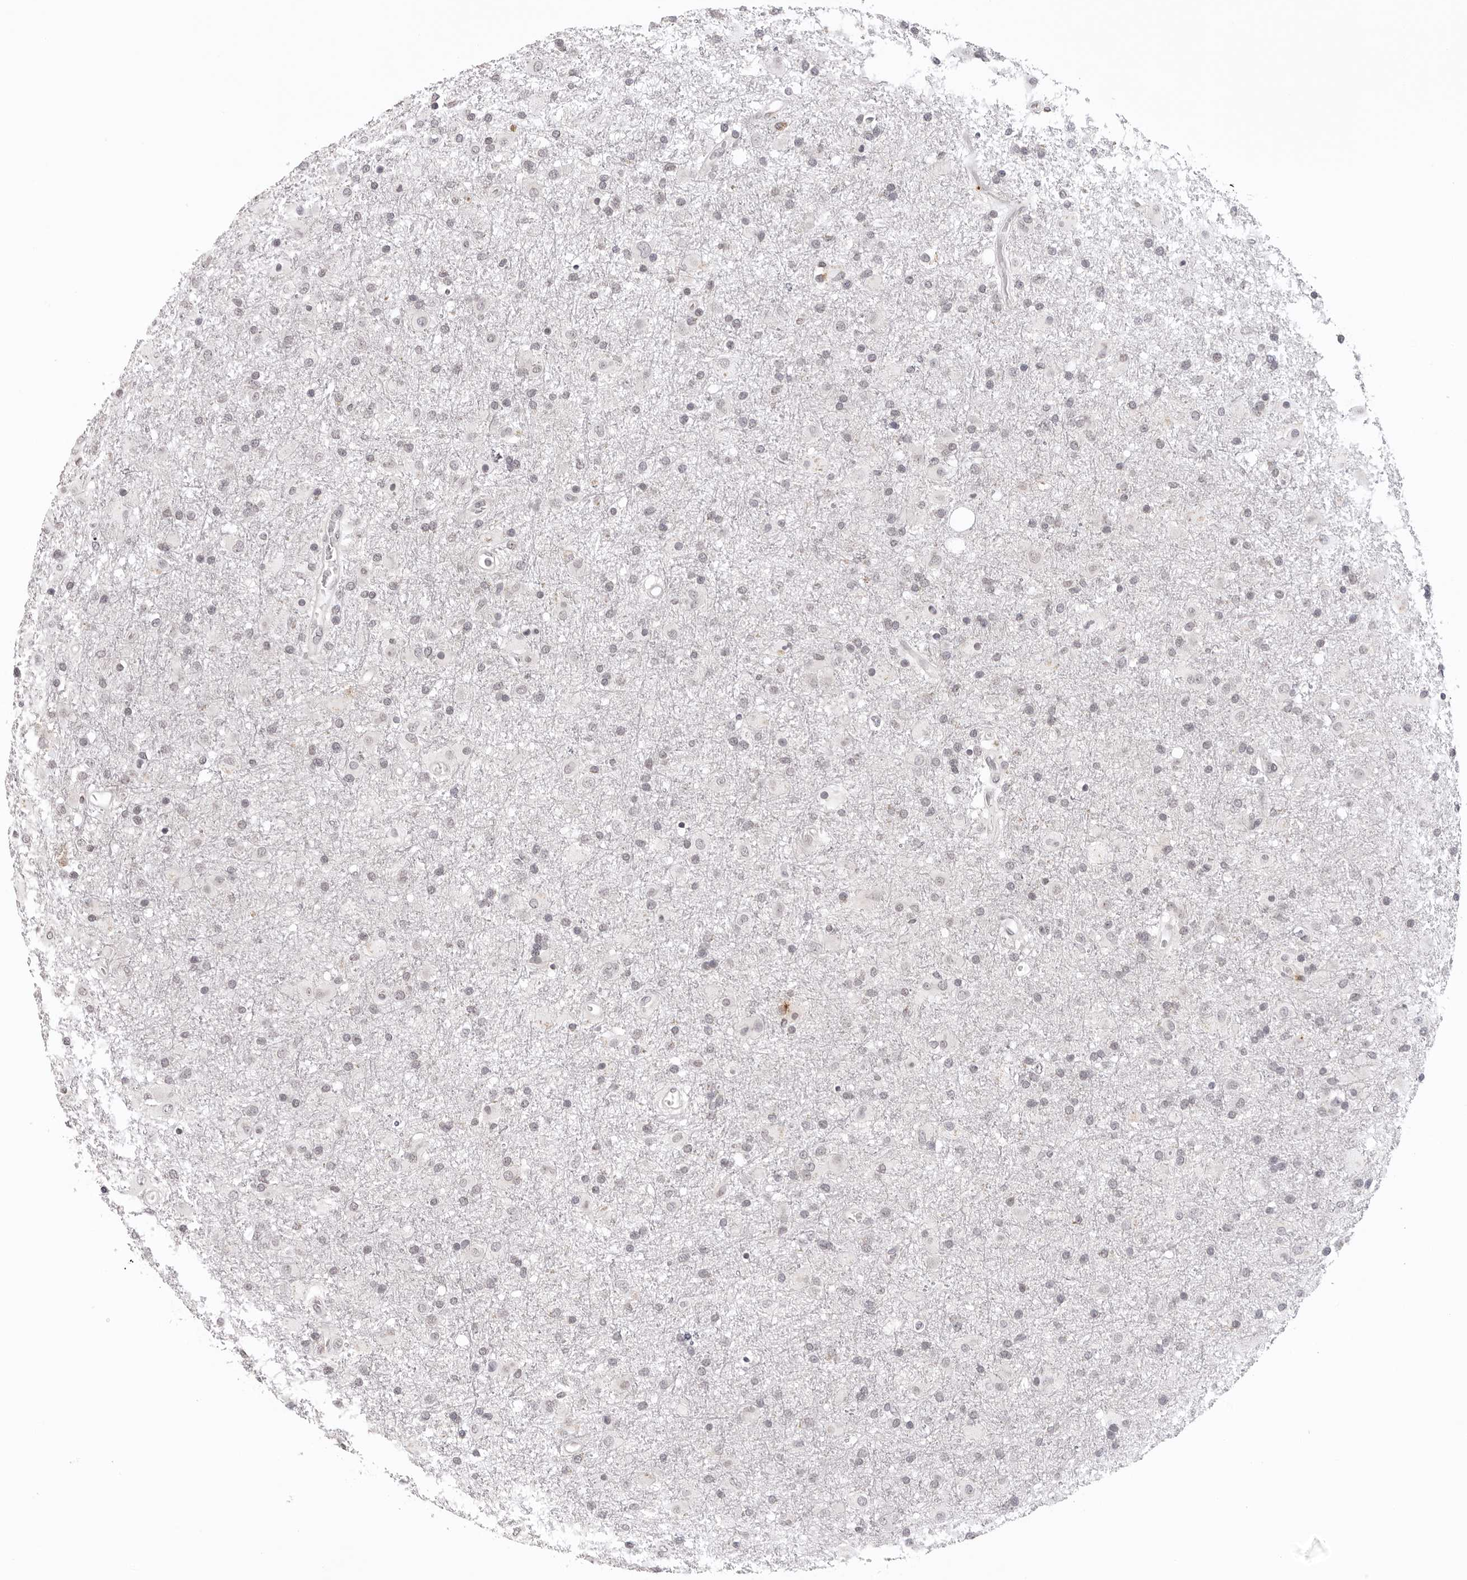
{"staining": {"intensity": "negative", "quantity": "none", "location": "none"}, "tissue": "glioma", "cell_type": "Tumor cells", "image_type": "cancer", "snomed": [{"axis": "morphology", "description": "Glioma, malignant, Low grade"}, {"axis": "topography", "description": "Brain"}], "caption": "Tumor cells are negative for protein expression in human glioma. The staining is performed using DAB brown chromogen with nuclei counter-stained in using hematoxylin.", "gene": "IL17RA", "patient": {"sex": "male", "age": 65}}